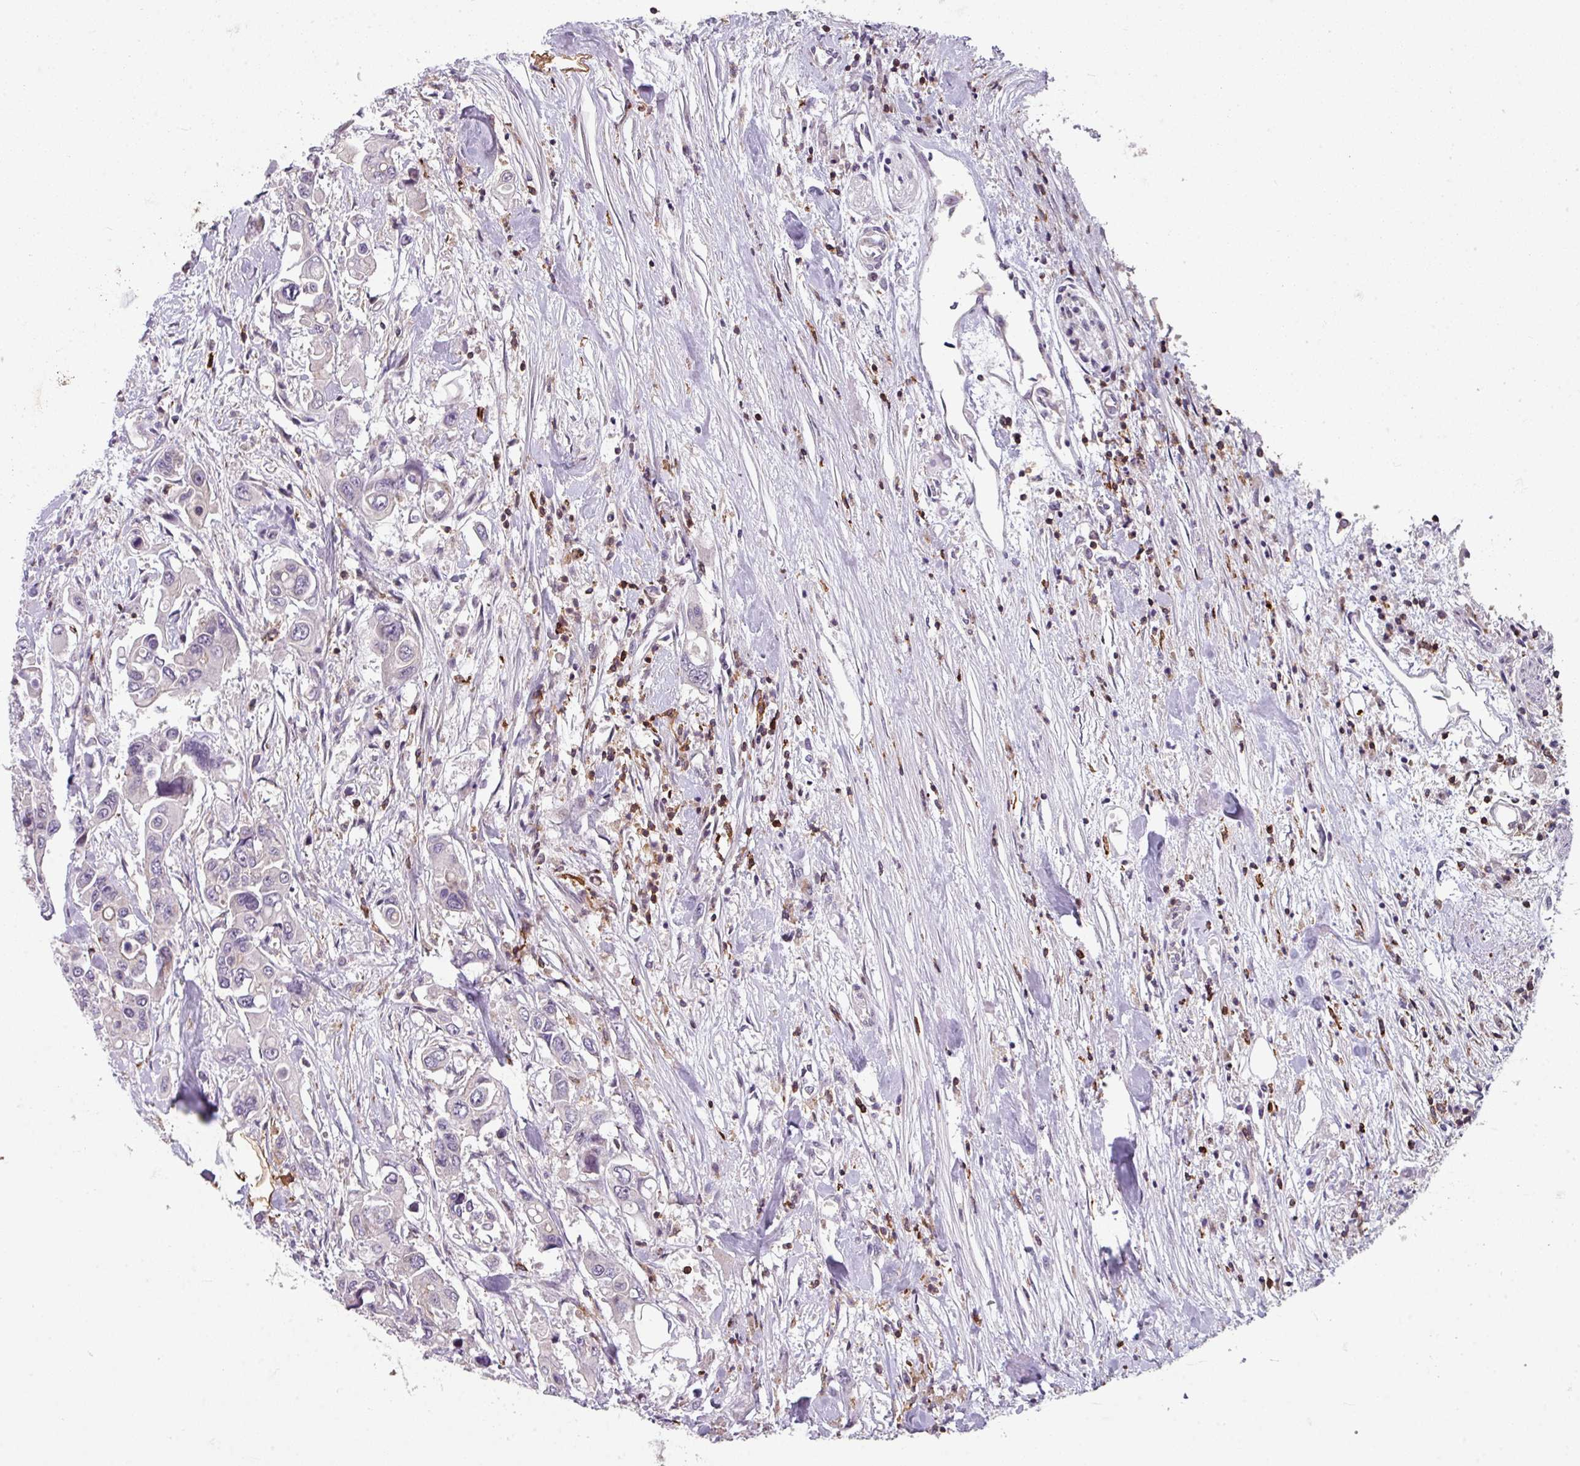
{"staining": {"intensity": "negative", "quantity": "none", "location": "none"}, "tissue": "colorectal cancer", "cell_type": "Tumor cells", "image_type": "cancer", "snomed": [{"axis": "morphology", "description": "Adenocarcinoma, NOS"}, {"axis": "topography", "description": "Colon"}], "caption": "Immunohistochemistry photomicrograph of neoplastic tissue: human colorectal cancer stained with DAB shows no significant protein expression in tumor cells. Nuclei are stained in blue.", "gene": "NEDD9", "patient": {"sex": "male", "age": 77}}